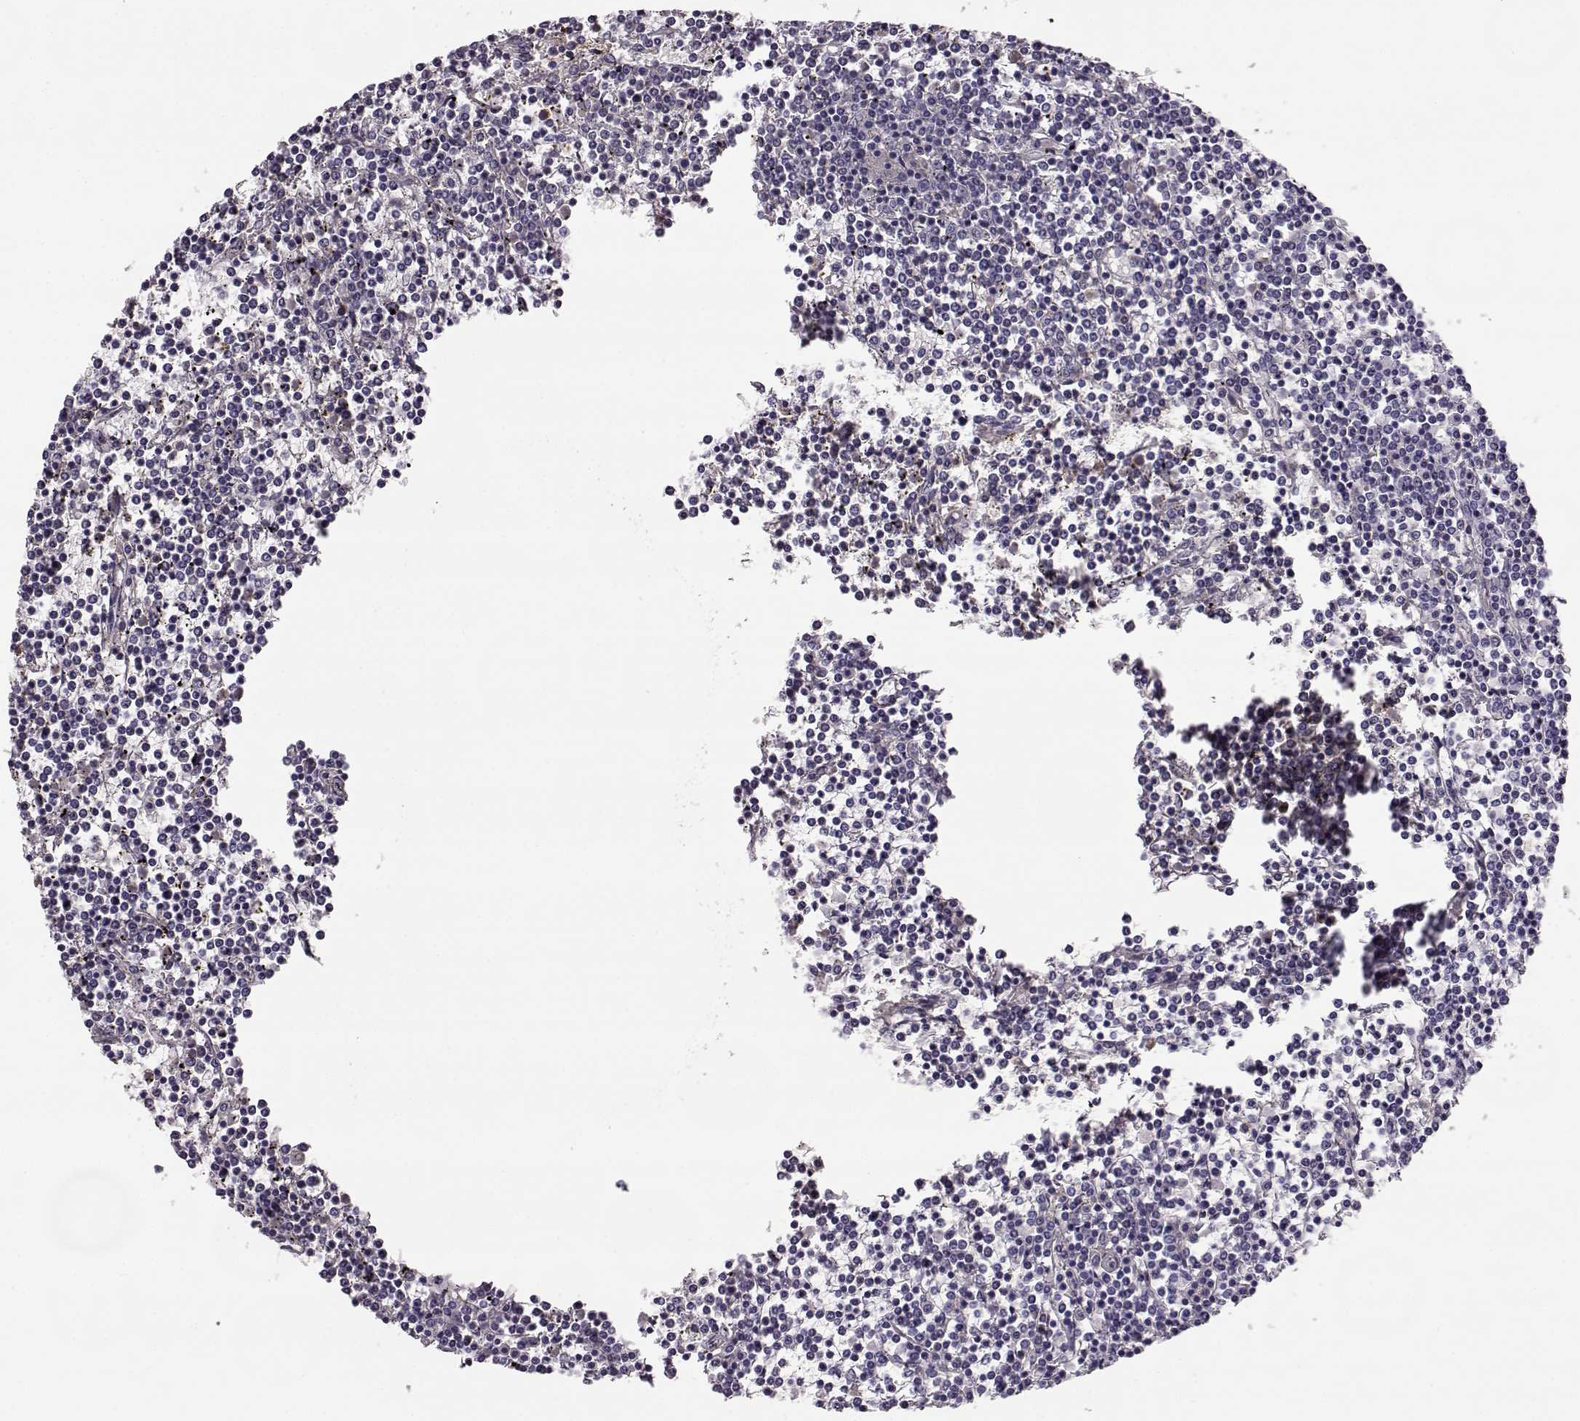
{"staining": {"intensity": "negative", "quantity": "none", "location": "none"}, "tissue": "lymphoma", "cell_type": "Tumor cells", "image_type": "cancer", "snomed": [{"axis": "morphology", "description": "Malignant lymphoma, non-Hodgkin's type, Low grade"}, {"axis": "topography", "description": "Spleen"}], "caption": "Immunohistochemical staining of human lymphoma reveals no significant expression in tumor cells.", "gene": "TRIM69", "patient": {"sex": "female", "age": 19}}